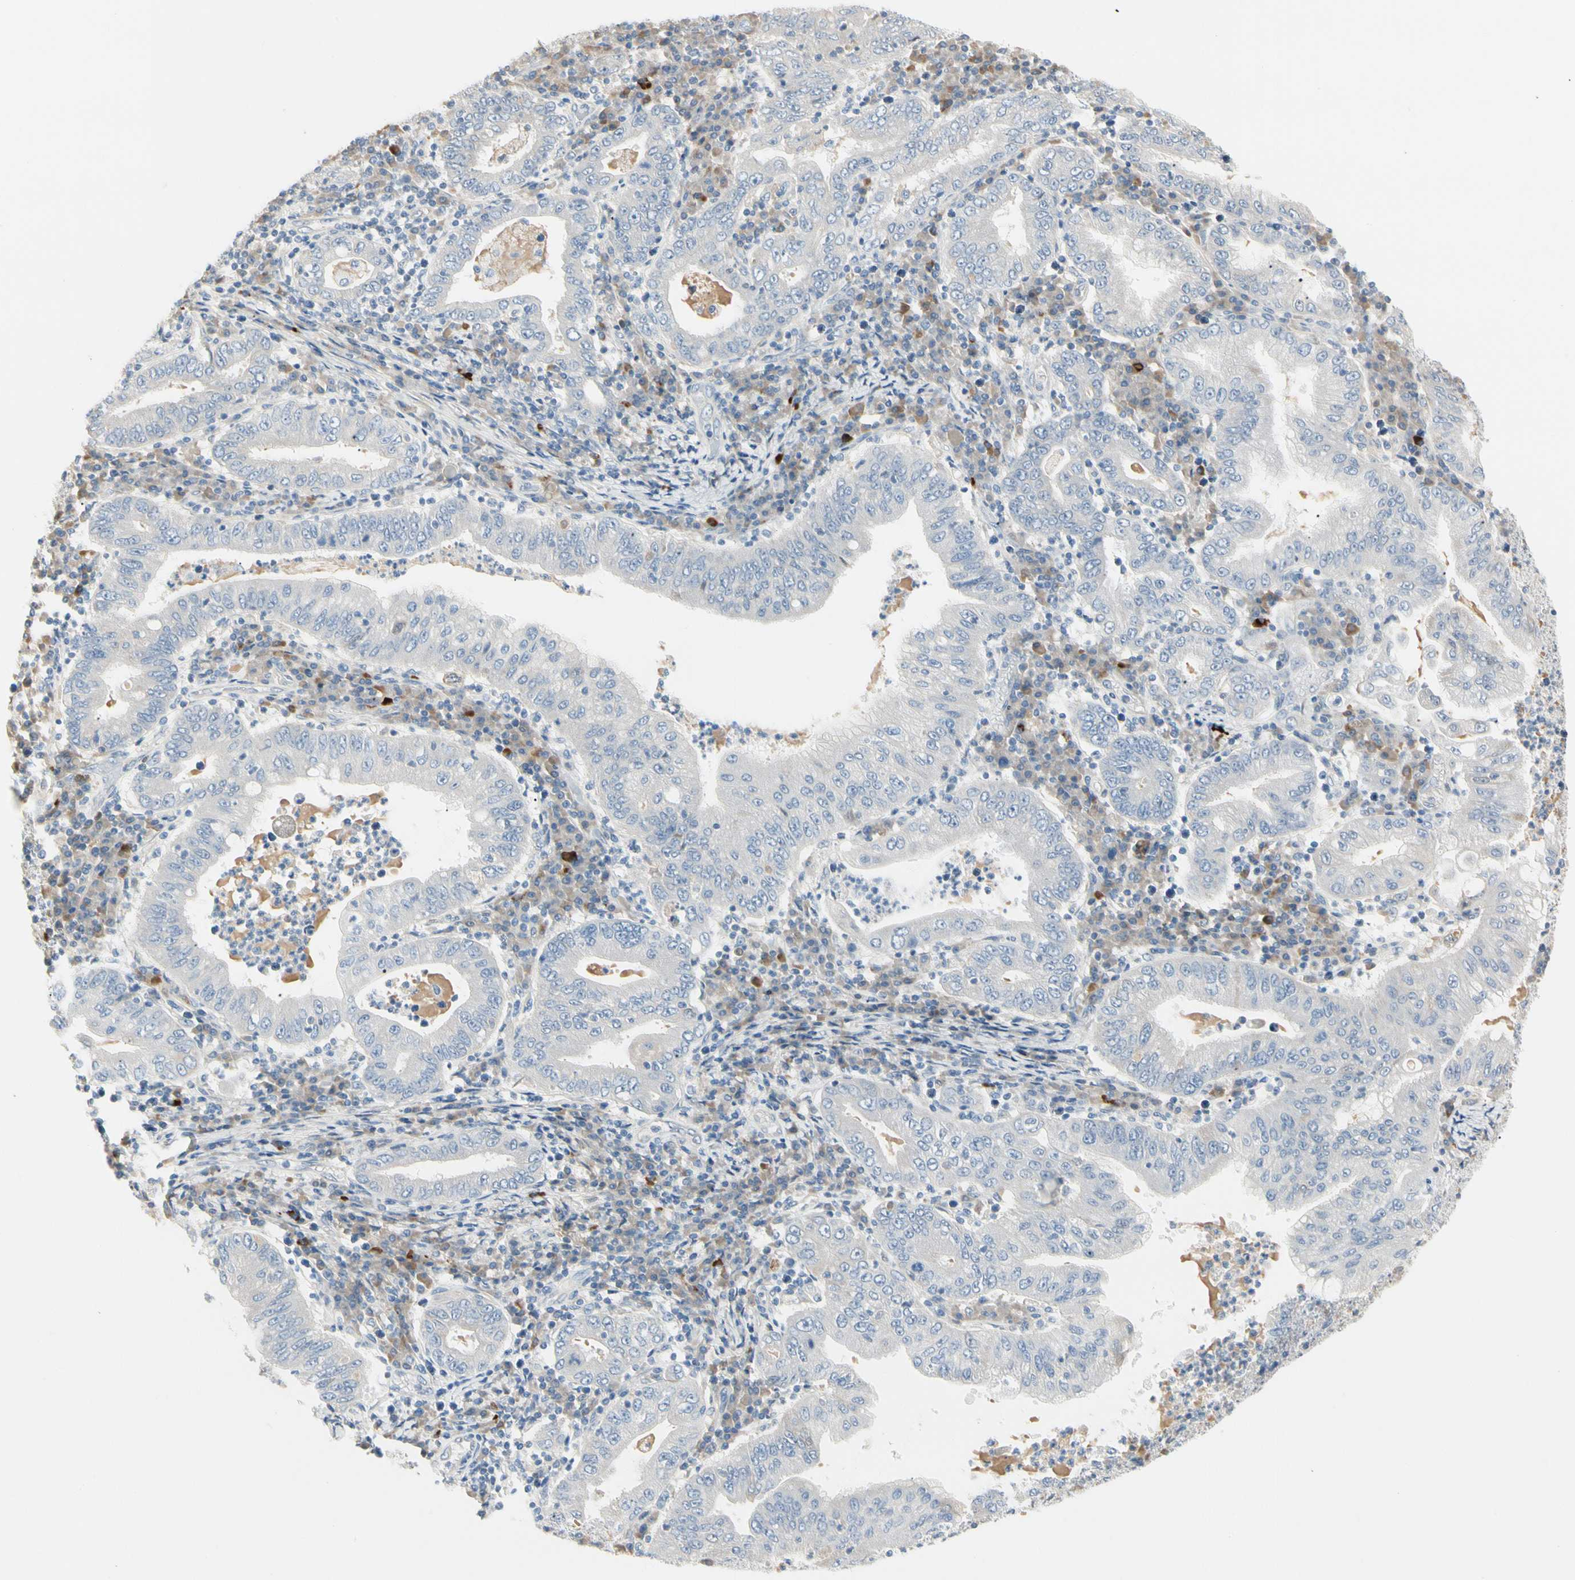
{"staining": {"intensity": "negative", "quantity": "none", "location": "none"}, "tissue": "stomach cancer", "cell_type": "Tumor cells", "image_type": "cancer", "snomed": [{"axis": "morphology", "description": "Normal tissue, NOS"}, {"axis": "morphology", "description": "Adenocarcinoma, NOS"}, {"axis": "topography", "description": "Esophagus"}, {"axis": "topography", "description": "Stomach, upper"}, {"axis": "topography", "description": "Peripheral nerve tissue"}], "caption": "A high-resolution histopathology image shows IHC staining of stomach cancer (adenocarcinoma), which exhibits no significant positivity in tumor cells.", "gene": "ALDH18A1", "patient": {"sex": "male", "age": 62}}